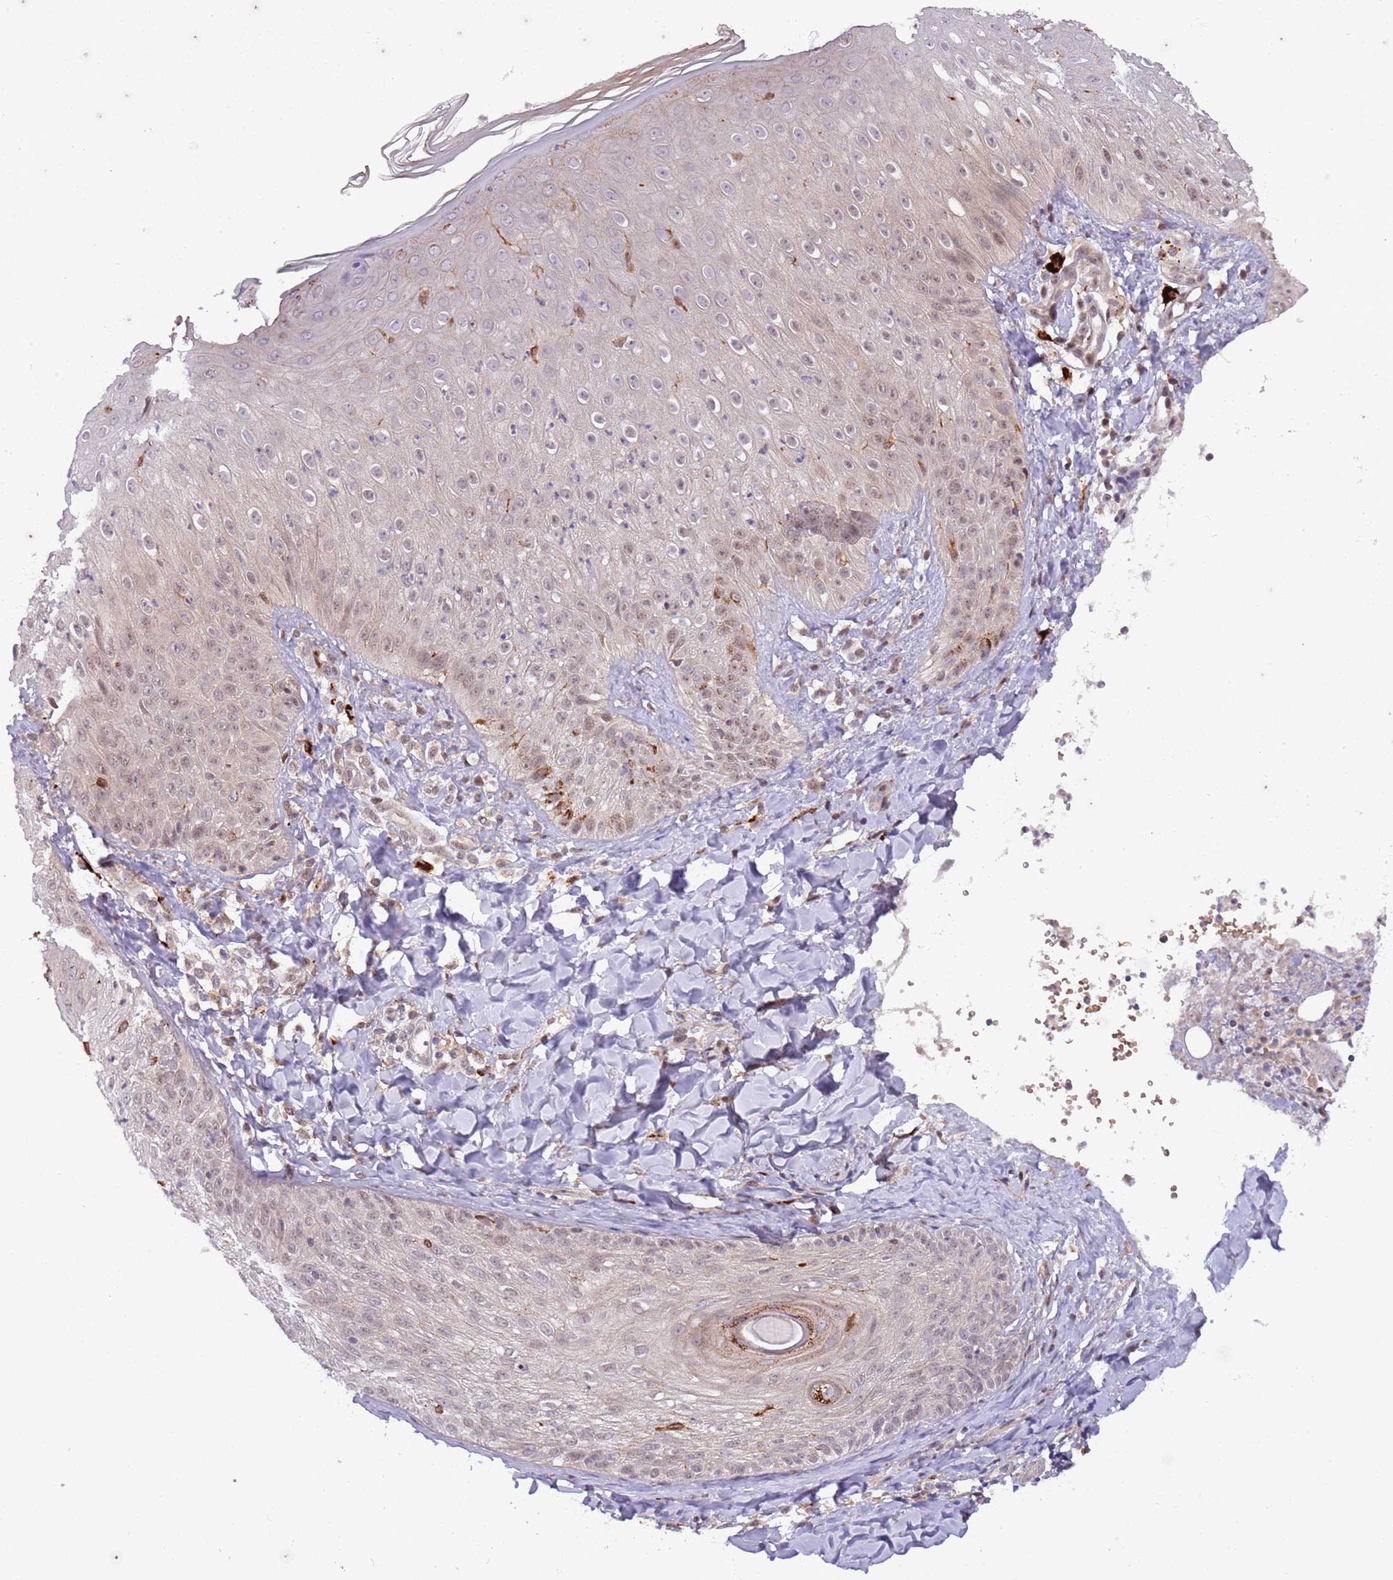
{"staining": {"intensity": "moderate", "quantity": "25%-75%", "location": "cytoplasmic/membranous"}, "tissue": "skin", "cell_type": "Epidermal cells", "image_type": "normal", "snomed": [{"axis": "morphology", "description": "Normal tissue, NOS"}, {"axis": "morphology", "description": "Inflammation, NOS"}, {"axis": "topography", "description": "Soft tissue"}, {"axis": "topography", "description": "Anal"}], "caption": "Immunohistochemistry (IHC) of unremarkable skin demonstrates medium levels of moderate cytoplasmic/membranous positivity in about 25%-75% of epidermal cells. Nuclei are stained in blue.", "gene": "TRIM27", "patient": {"sex": "female", "age": 15}}